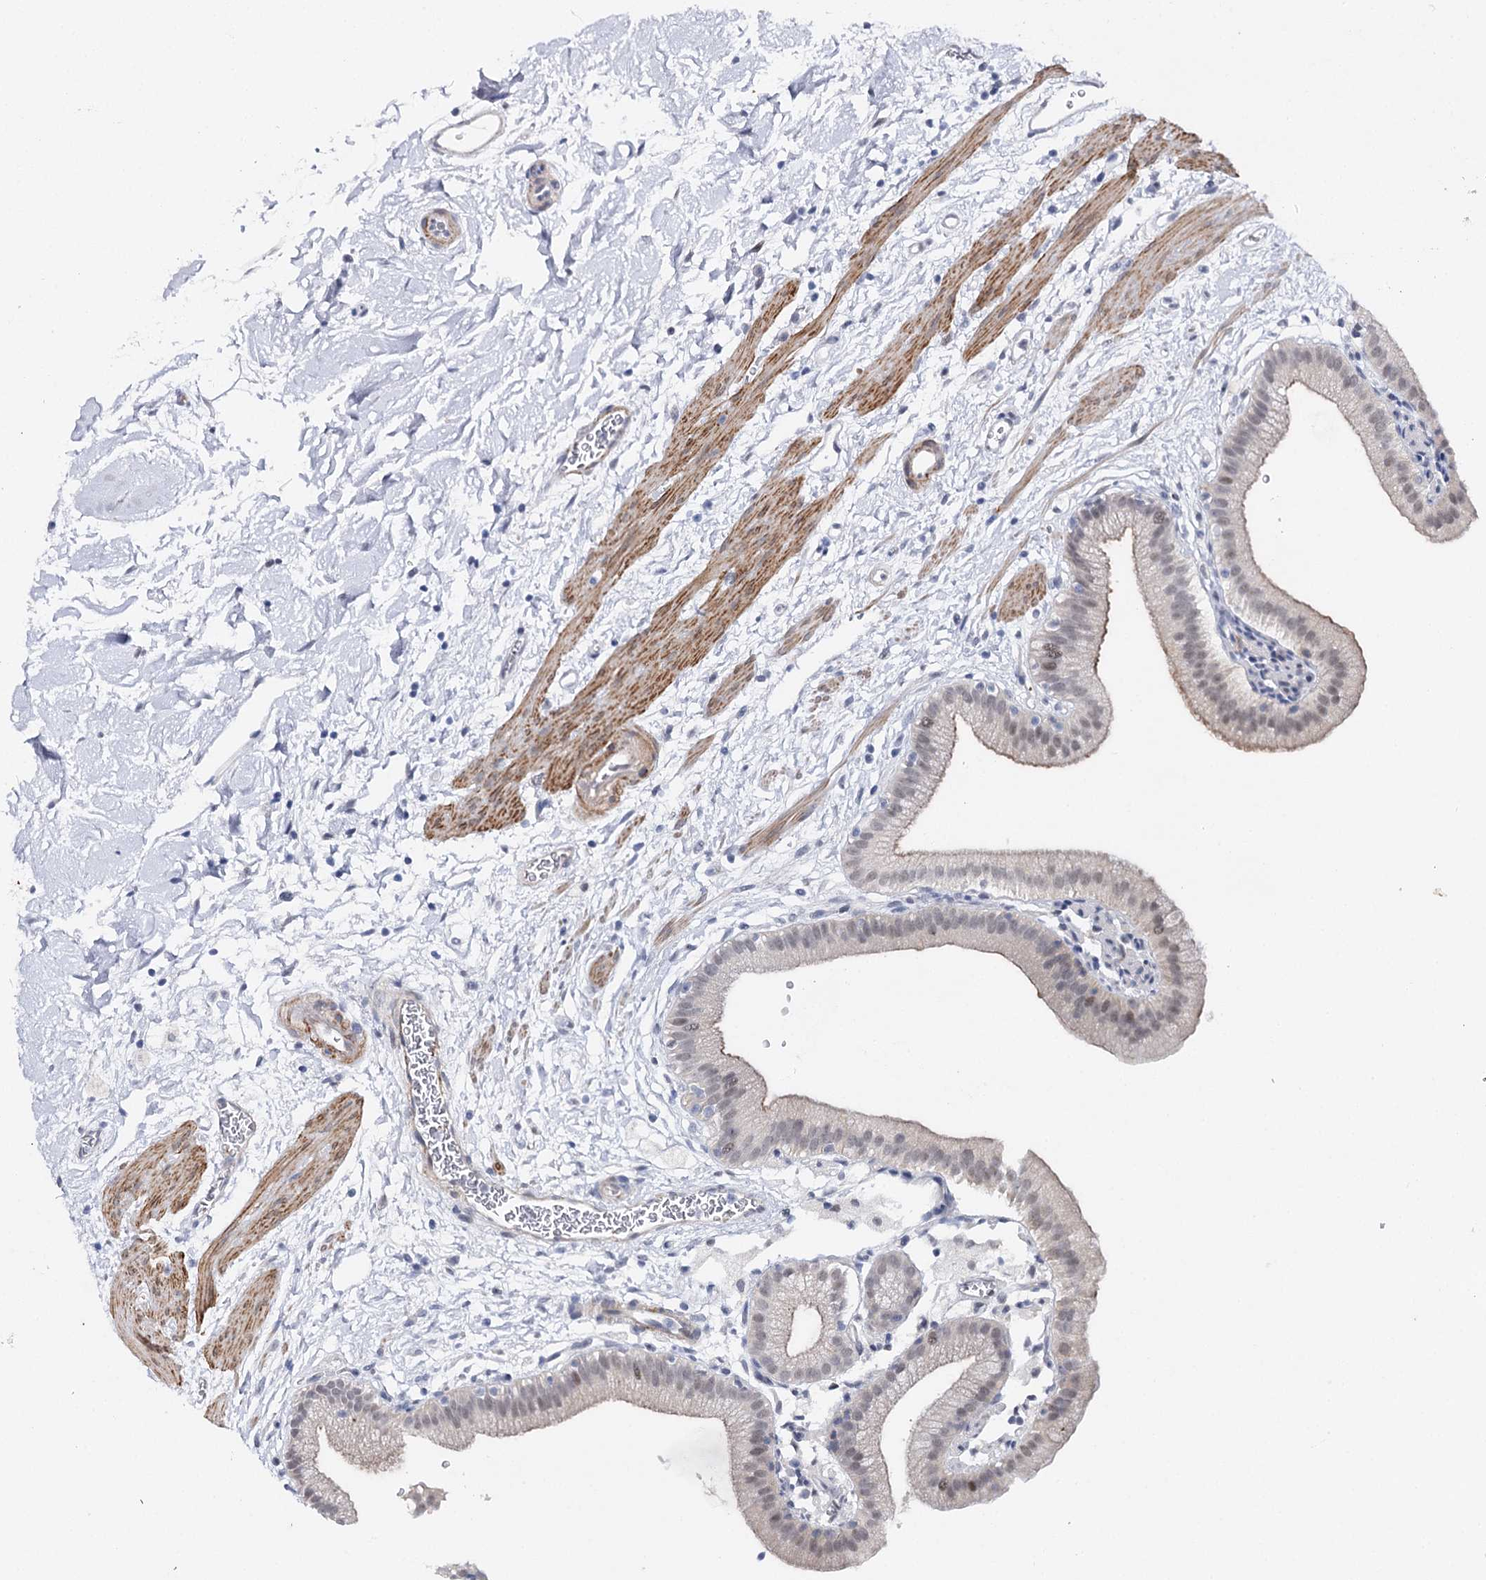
{"staining": {"intensity": "moderate", "quantity": "25%-75%", "location": "cytoplasmic/membranous"}, "tissue": "gallbladder", "cell_type": "Glandular cells", "image_type": "normal", "snomed": [{"axis": "morphology", "description": "Normal tissue, NOS"}, {"axis": "topography", "description": "Gallbladder"}], "caption": "The immunohistochemical stain shows moderate cytoplasmic/membranous positivity in glandular cells of benign gallbladder. (DAB (3,3'-diaminobenzidine) IHC with brightfield microscopy, high magnification).", "gene": "AGXT2", "patient": {"sex": "male", "age": 55}}